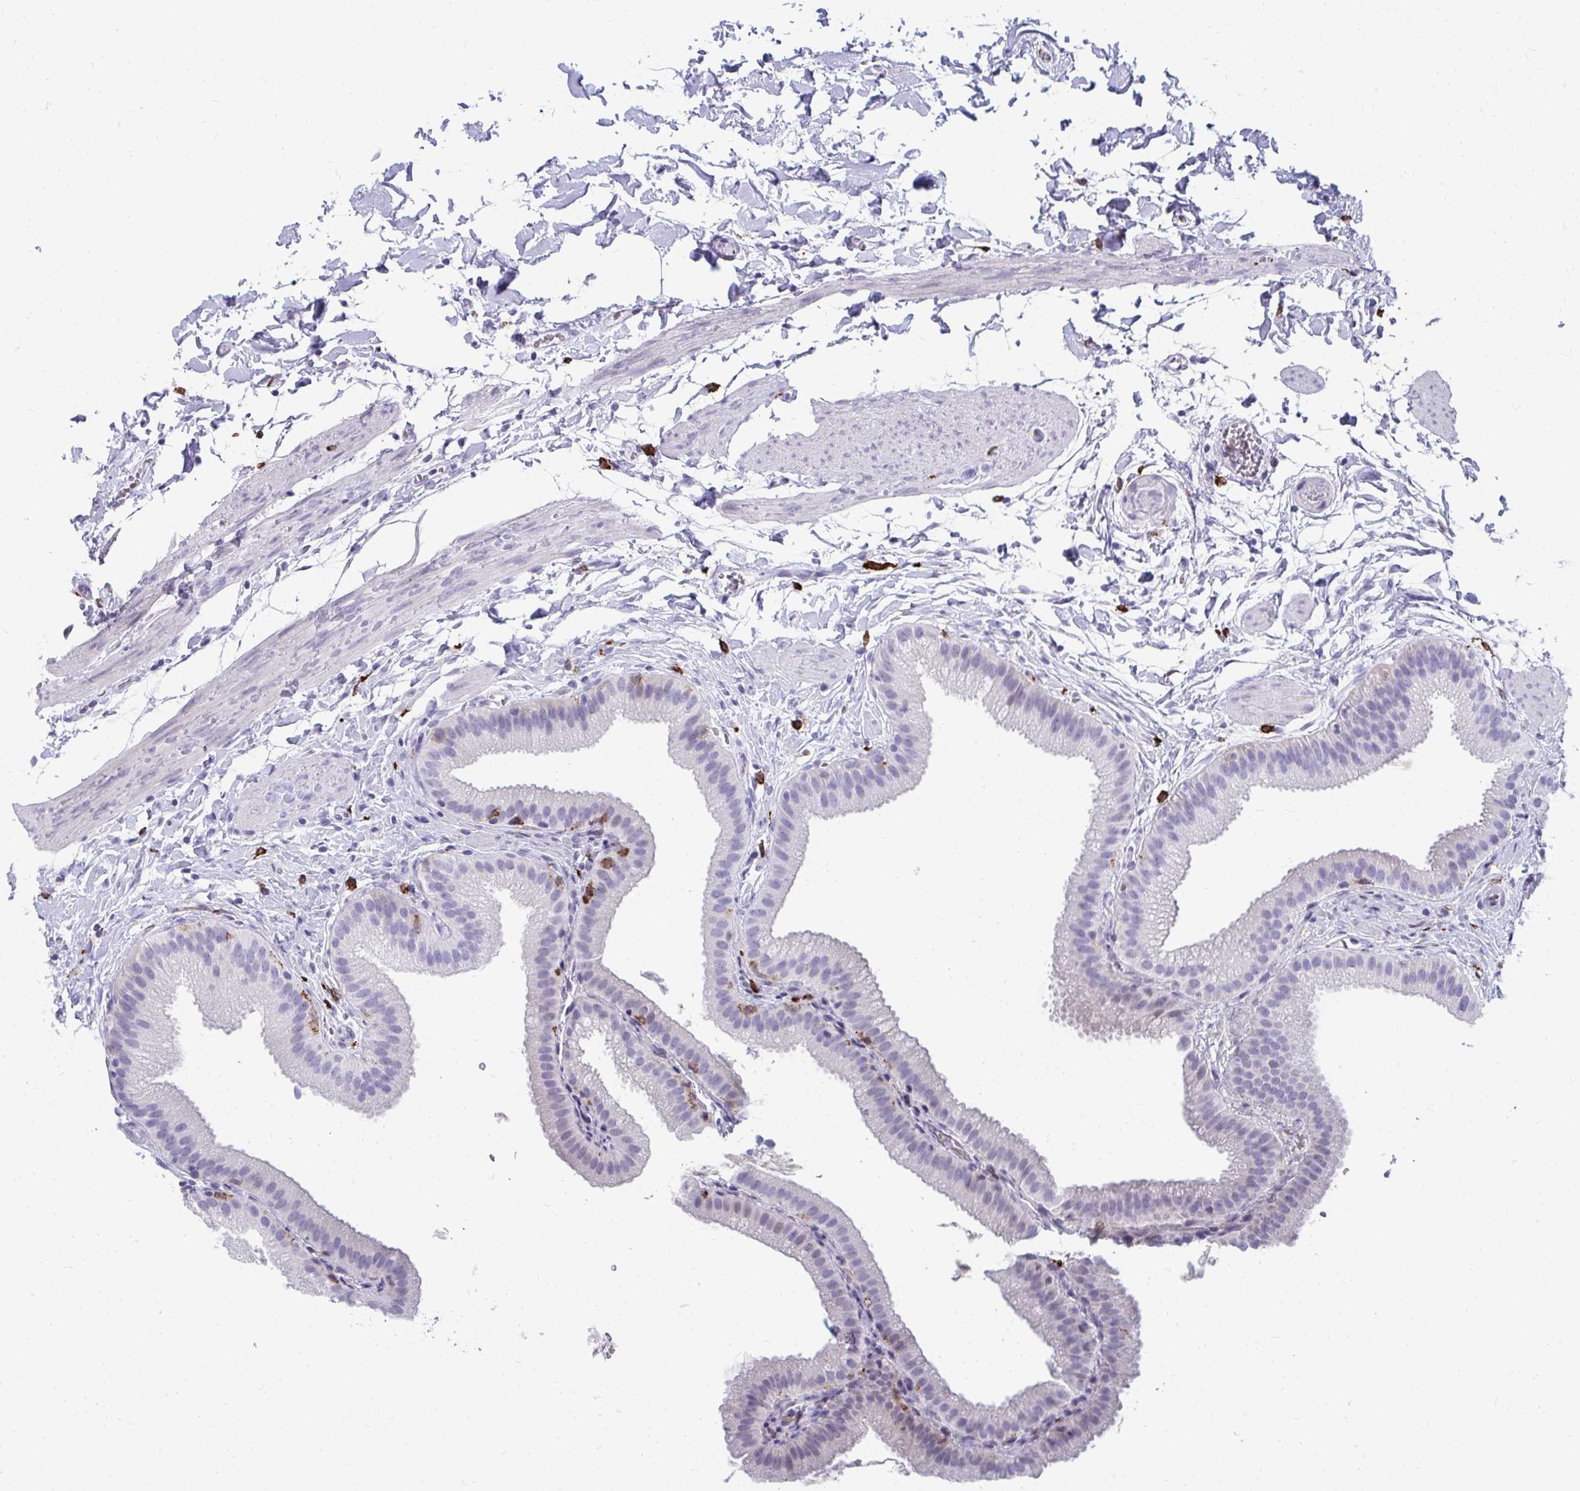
{"staining": {"intensity": "negative", "quantity": "none", "location": "none"}, "tissue": "gallbladder", "cell_type": "Glandular cells", "image_type": "normal", "snomed": [{"axis": "morphology", "description": "Normal tissue, NOS"}, {"axis": "topography", "description": "Gallbladder"}], "caption": "Micrograph shows no protein expression in glandular cells of normal gallbladder.", "gene": "CD163", "patient": {"sex": "female", "age": 63}}